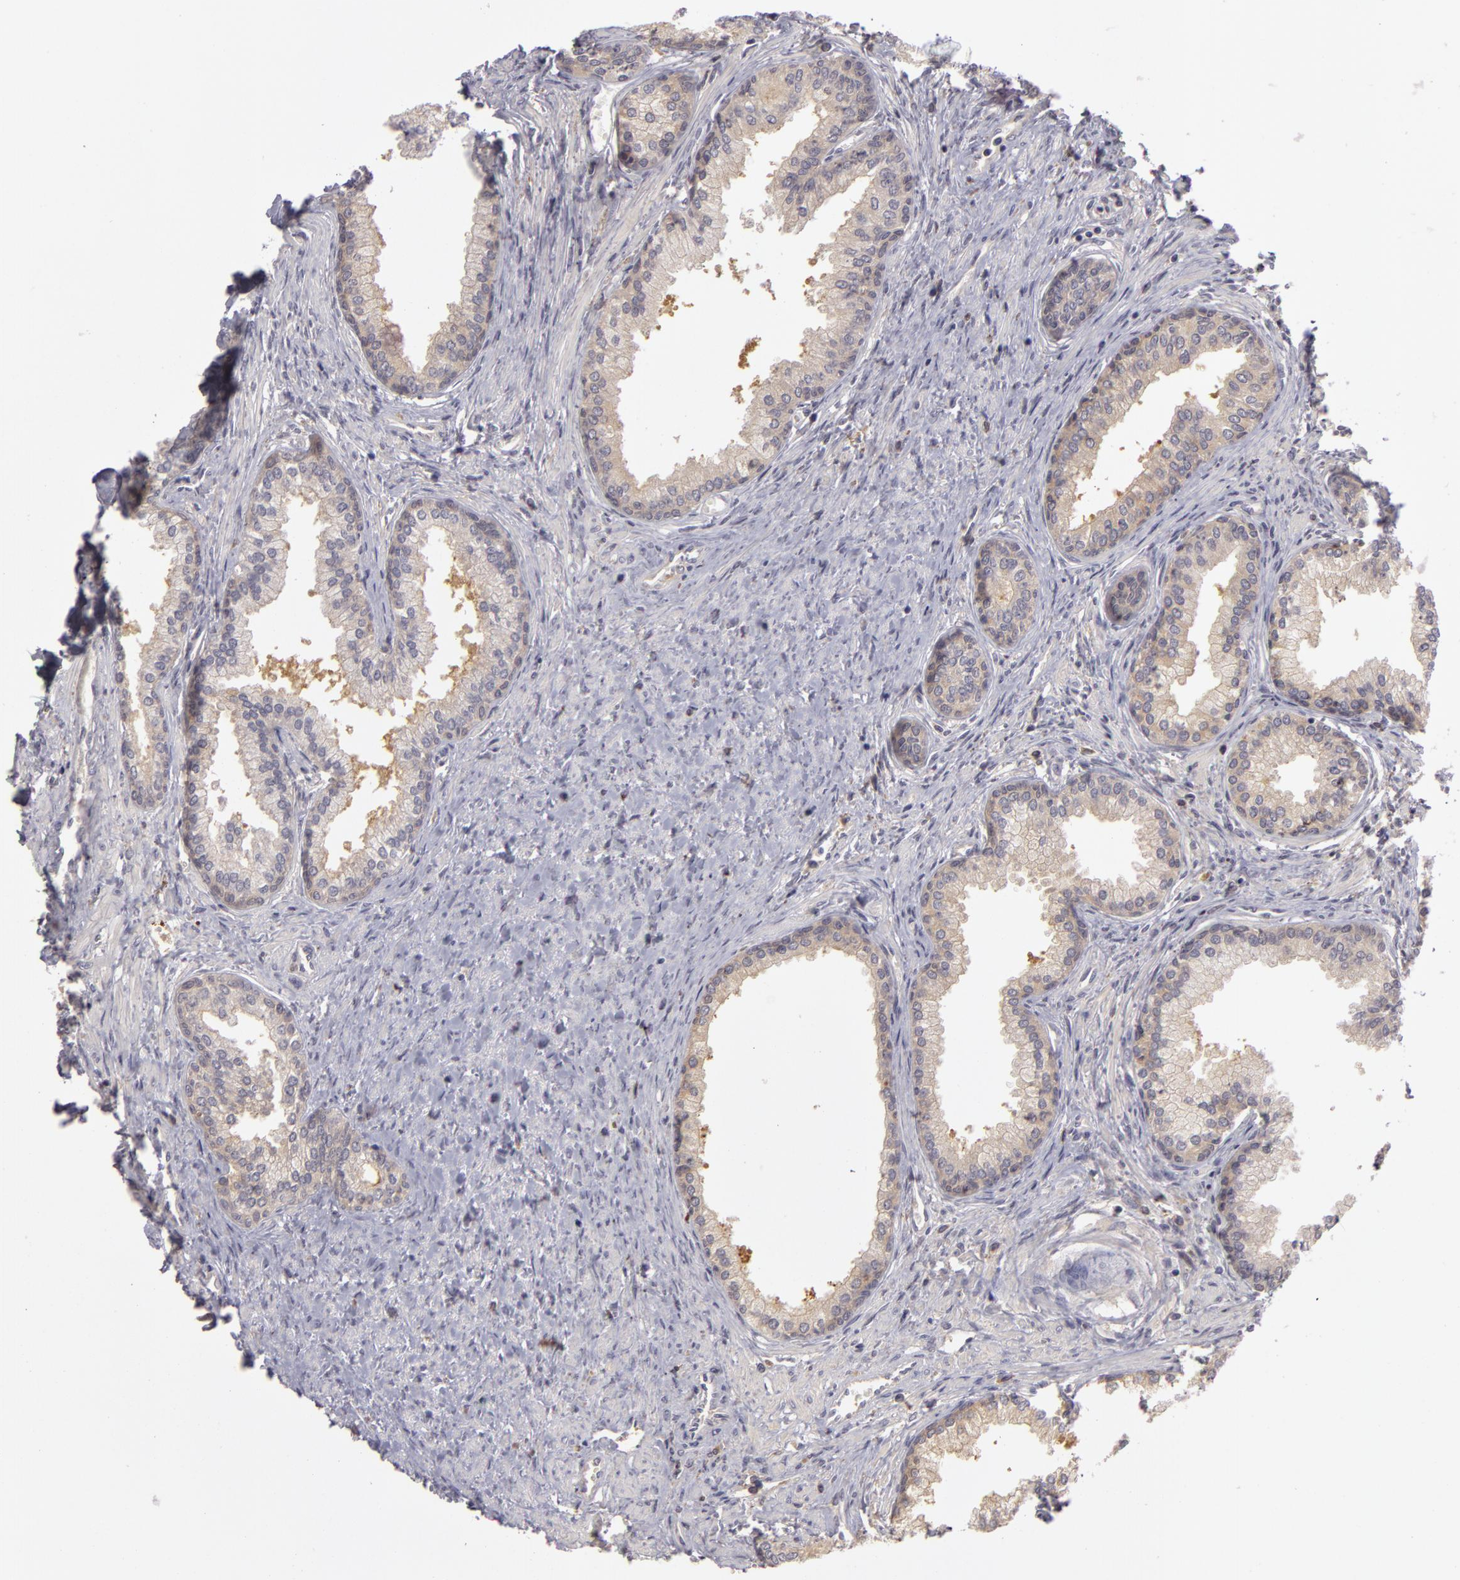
{"staining": {"intensity": "negative", "quantity": "none", "location": "none"}, "tissue": "prostate", "cell_type": "Glandular cells", "image_type": "normal", "snomed": [{"axis": "morphology", "description": "Normal tissue, NOS"}, {"axis": "topography", "description": "Prostate"}], "caption": "Immunohistochemistry of normal human prostate displays no expression in glandular cells.", "gene": "GNPDA1", "patient": {"sex": "male", "age": 68}}